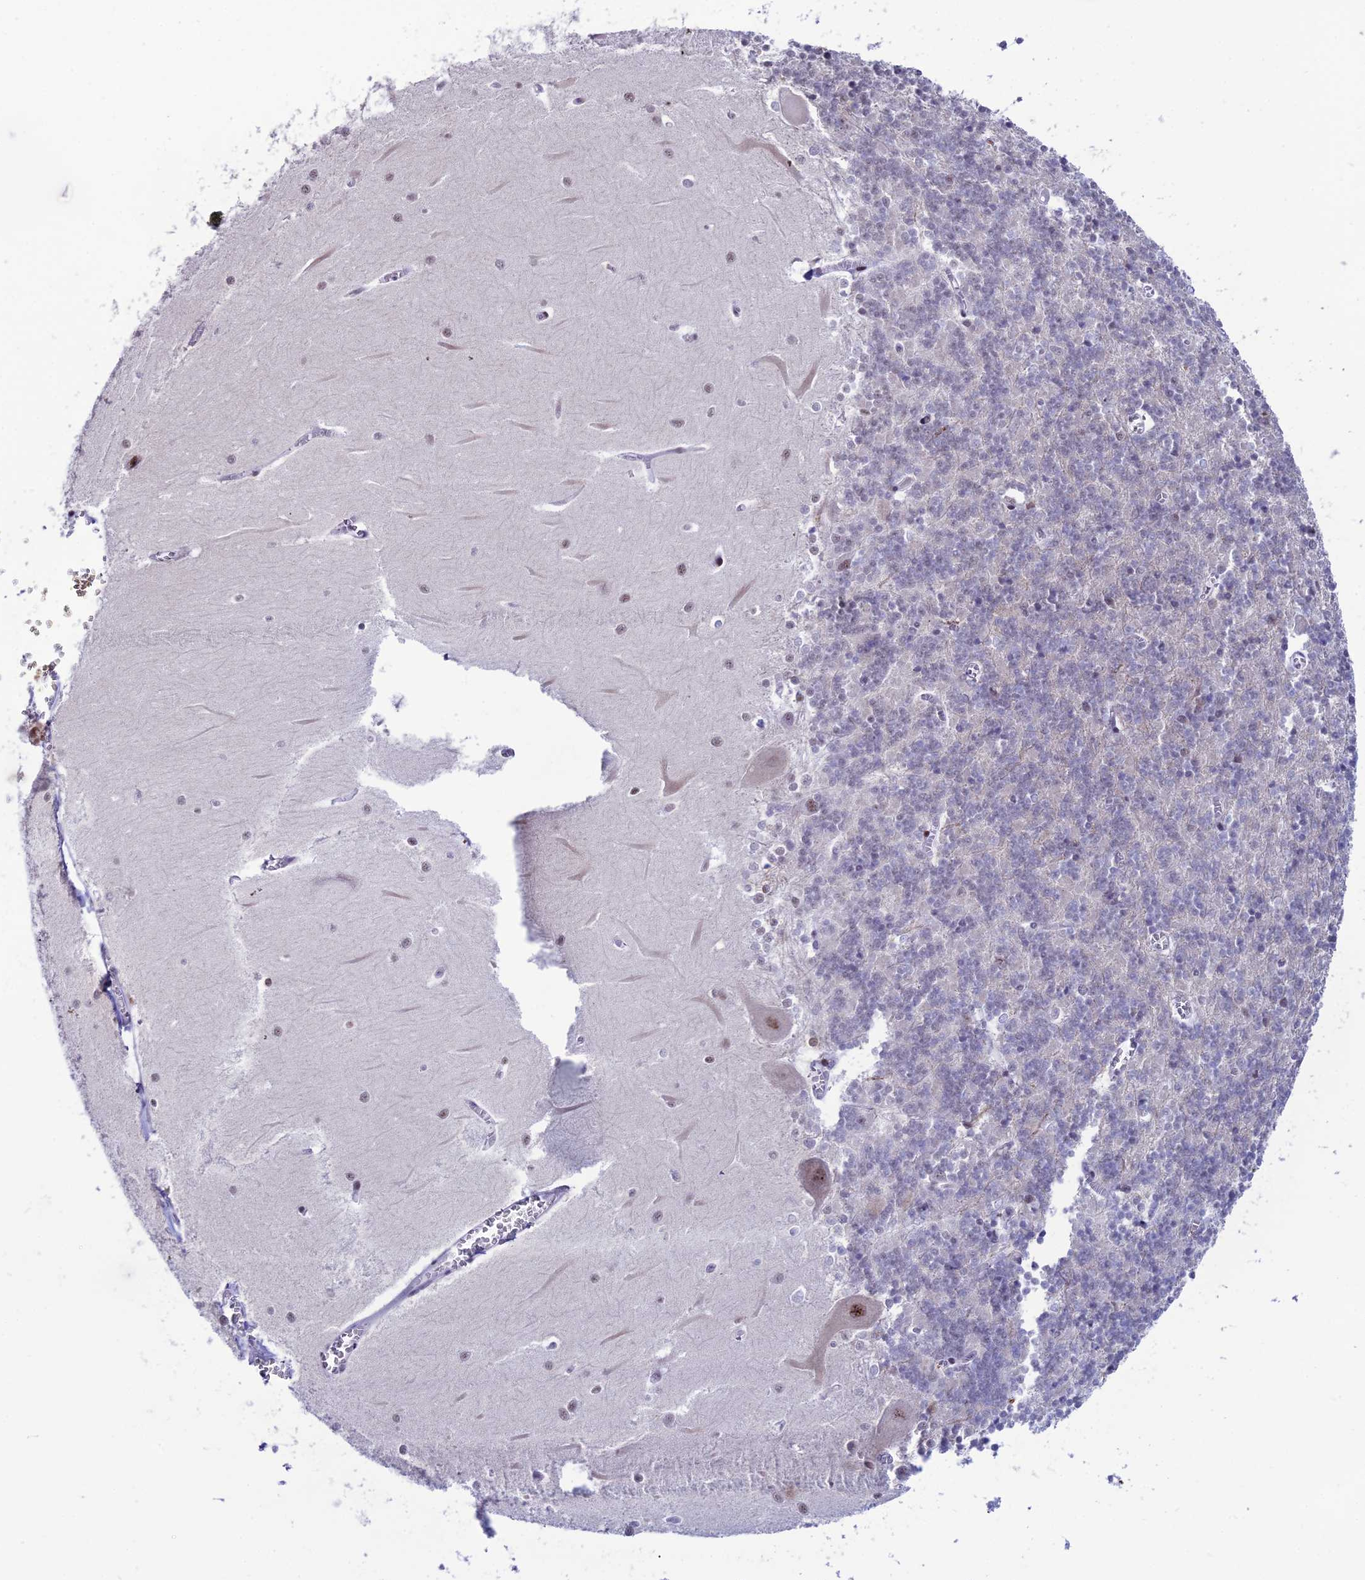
{"staining": {"intensity": "negative", "quantity": "none", "location": "none"}, "tissue": "cerebellum", "cell_type": "Cells in granular layer", "image_type": "normal", "snomed": [{"axis": "morphology", "description": "Normal tissue, NOS"}, {"axis": "topography", "description": "Cerebellum"}], "caption": "Immunohistochemical staining of unremarkable cerebellum shows no significant staining in cells in granular layer. Brightfield microscopy of immunohistochemistry (IHC) stained with DAB (3,3'-diaminobenzidine) (brown) and hematoxylin (blue), captured at high magnification.", "gene": "MFSD2B", "patient": {"sex": "male", "age": 37}}